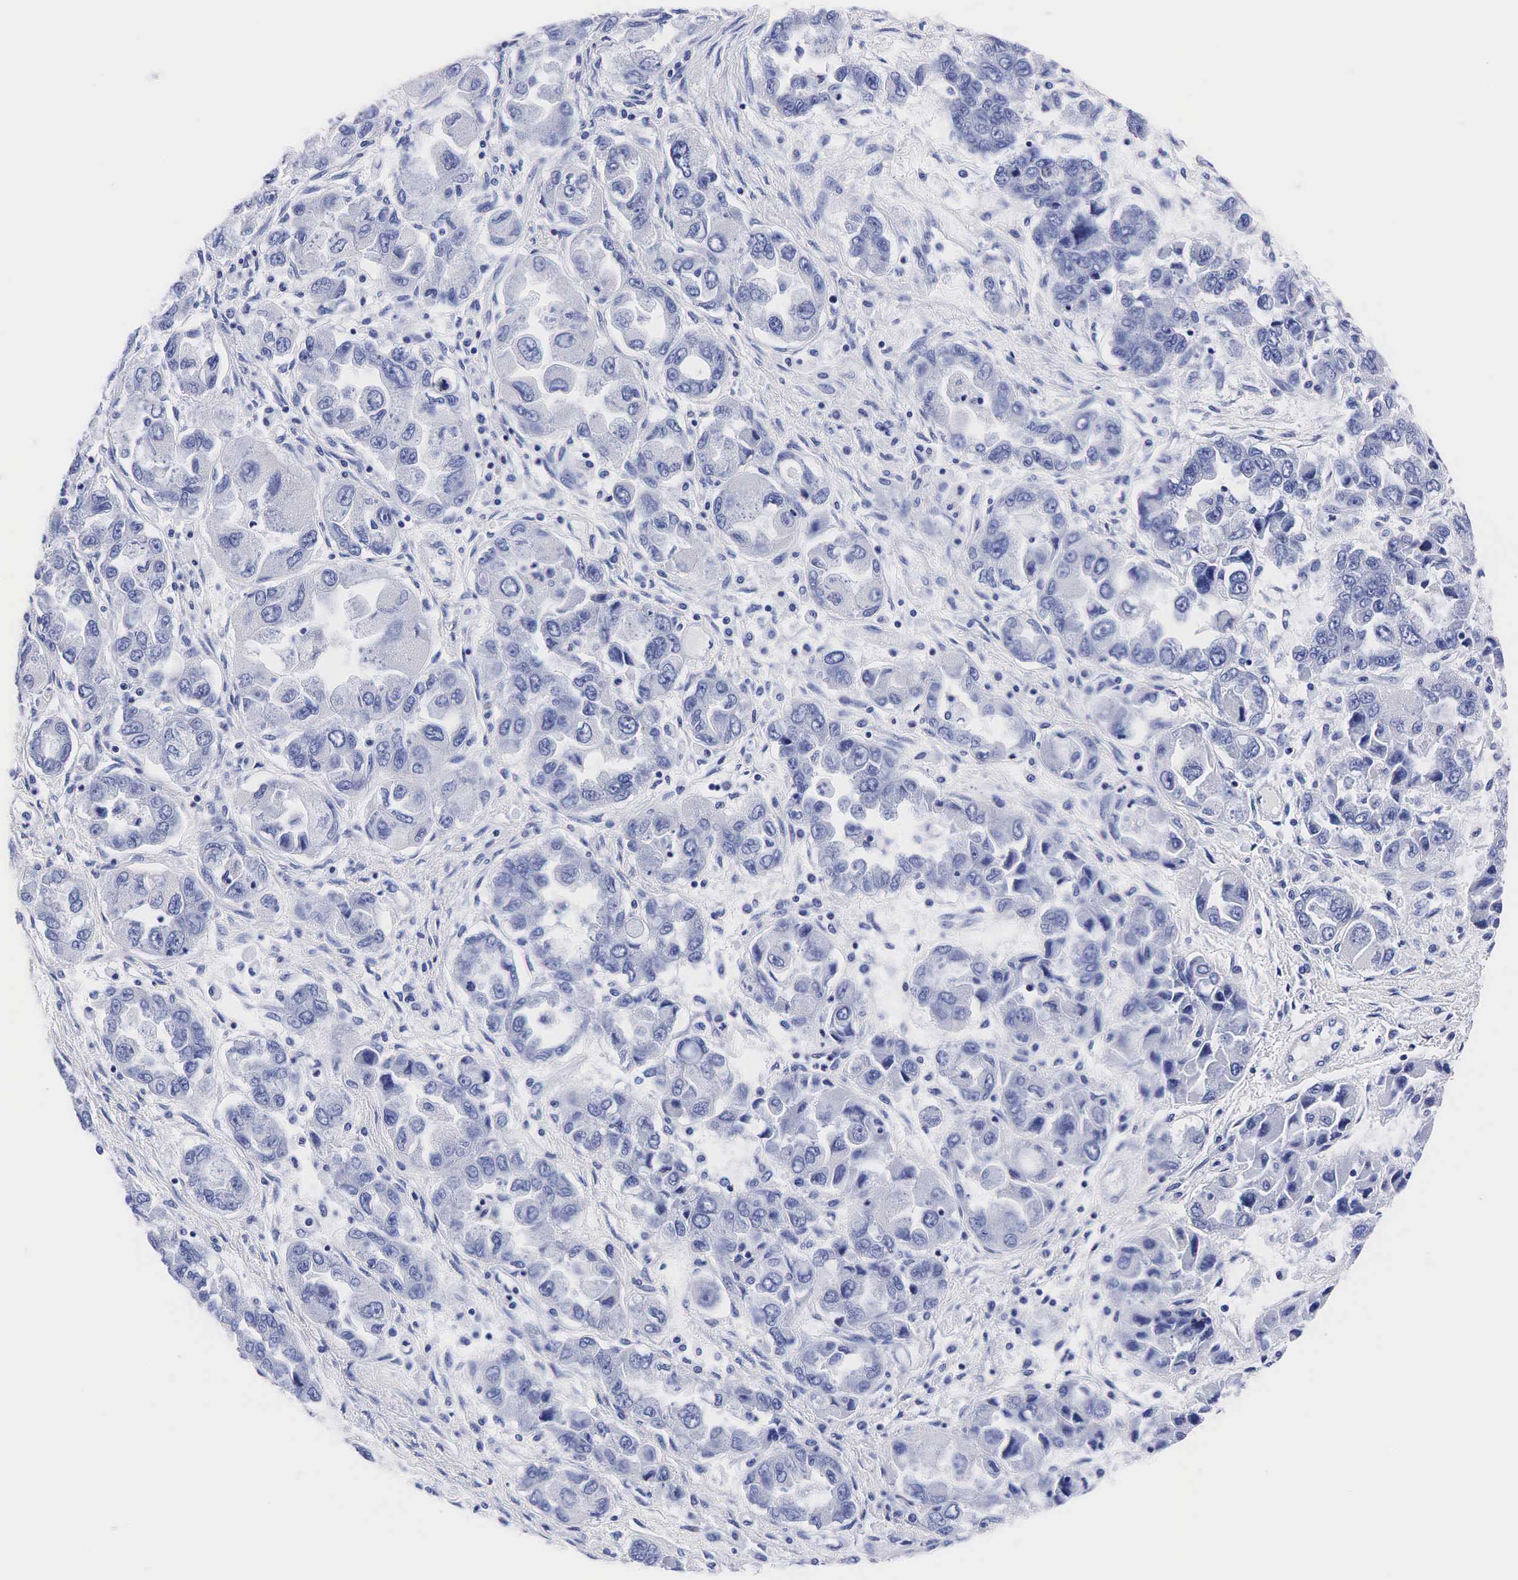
{"staining": {"intensity": "negative", "quantity": "none", "location": "none"}, "tissue": "ovarian cancer", "cell_type": "Tumor cells", "image_type": "cancer", "snomed": [{"axis": "morphology", "description": "Cystadenocarcinoma, serous, NOS"}, {"axis": "topography", "description": "Ovary"}], "caption": "Ovarian cancer (serous cystadenocarcinoma) was stained to show a protein in brown. There is no significant expression in tumor cells.", "gene": "TG", "patient": {"sex": "female", "age": 84}}